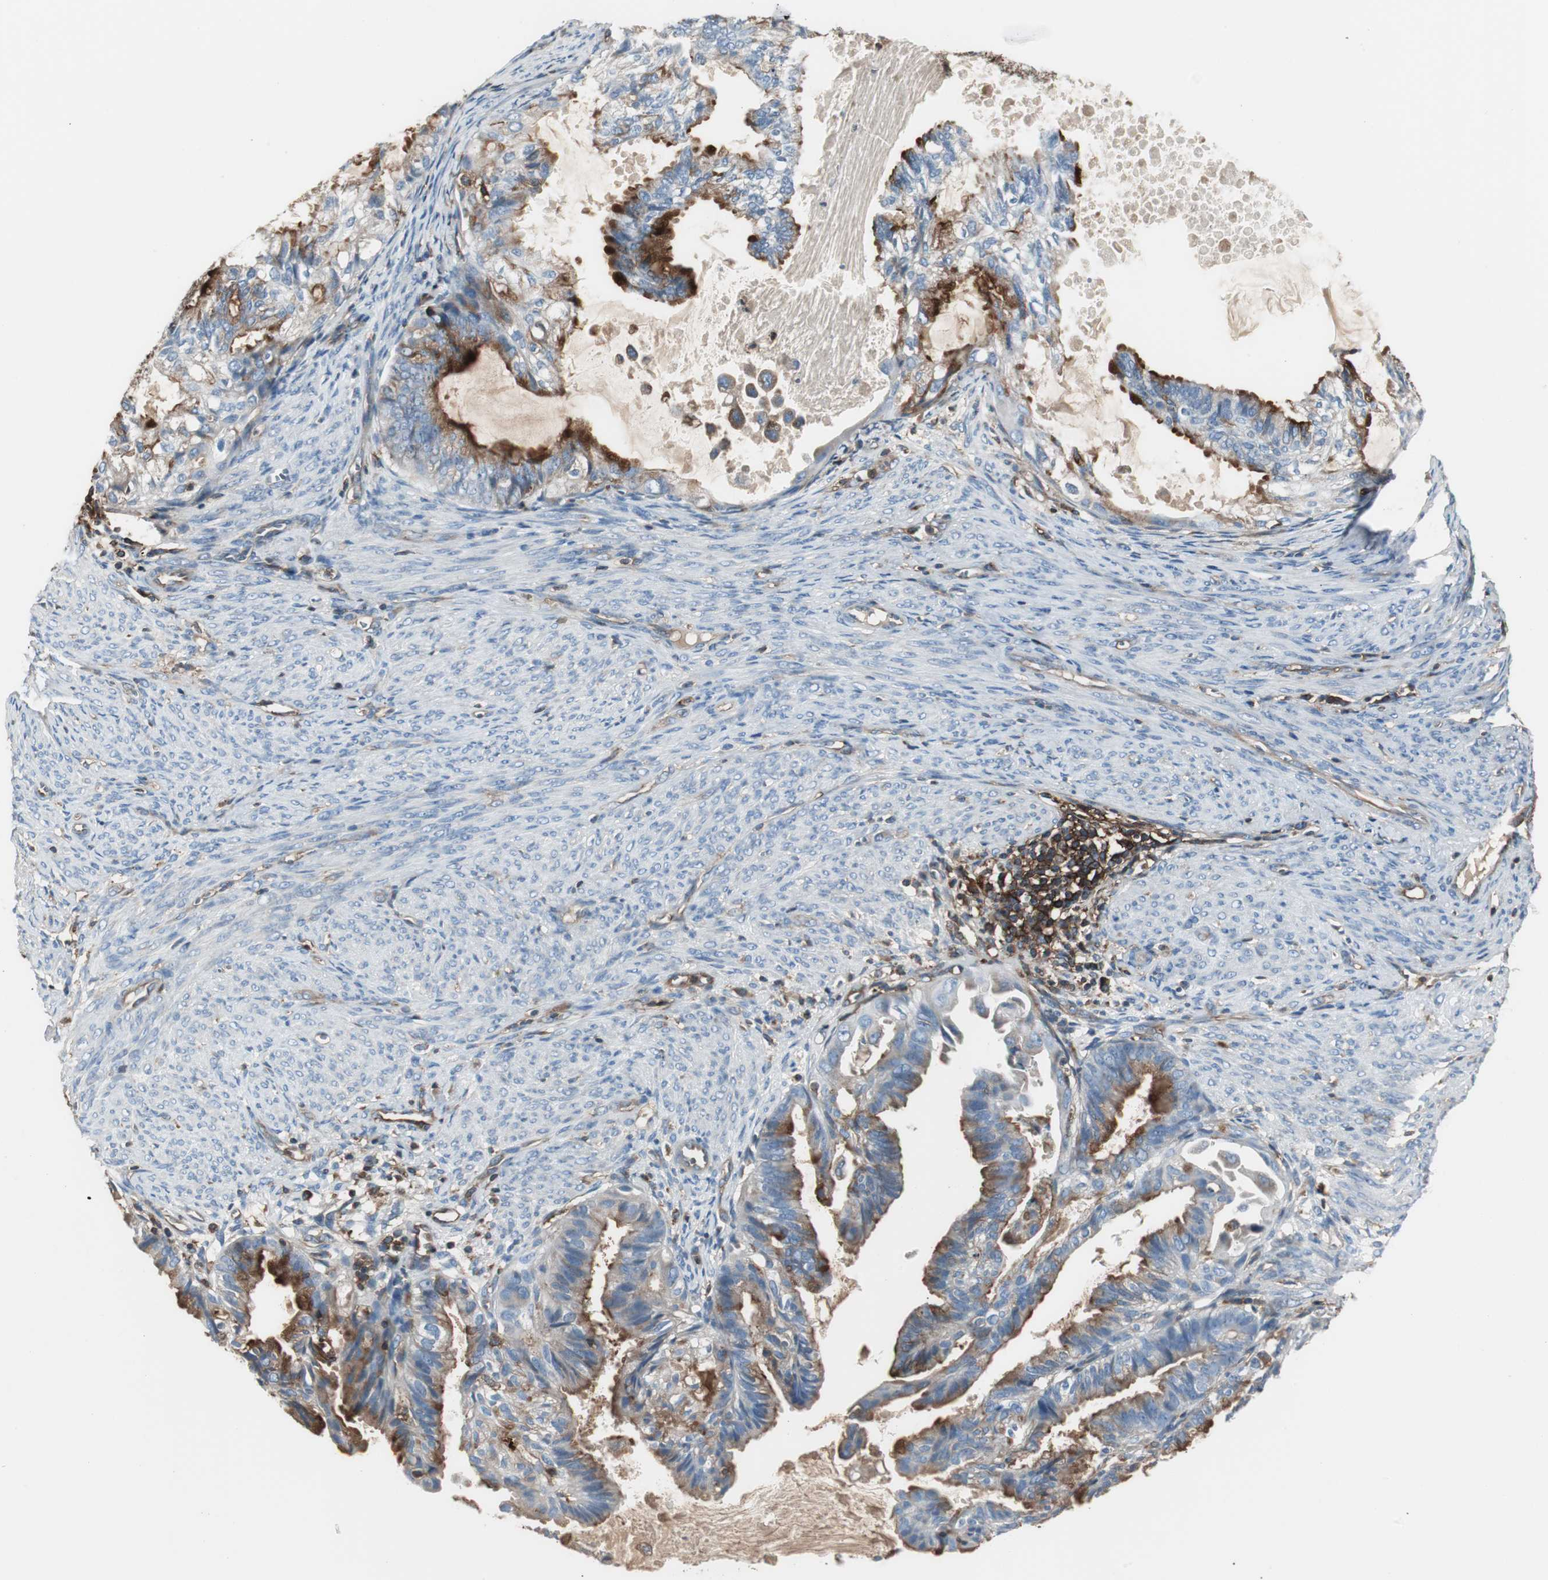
{"staining": {"intensity": "strong", "quantity": ">75%", "location": "cytoplasmic/membranous"}, "tissue": "cervical cancer", "cell_type": "Tumor cells", "image_type": "cancer", "snomed": [{"axis": "morphology", "description": "Normal tissue, NOS"}, {"axis": "morphology", "description": "Adenocarcinoma, NOS"}, {"axis": "topography", "description": "Cervix"}, {"axis": "topography", "description": "Endometrium"}], "caption": "Immunohistochemical staining of adenocarcinoma (cervical) shows strong cytoplasmic/membranous protein staining in about >75% of tumor cells.", "gene": "B2M", "patient": {"sex": "female", "age": 86}}